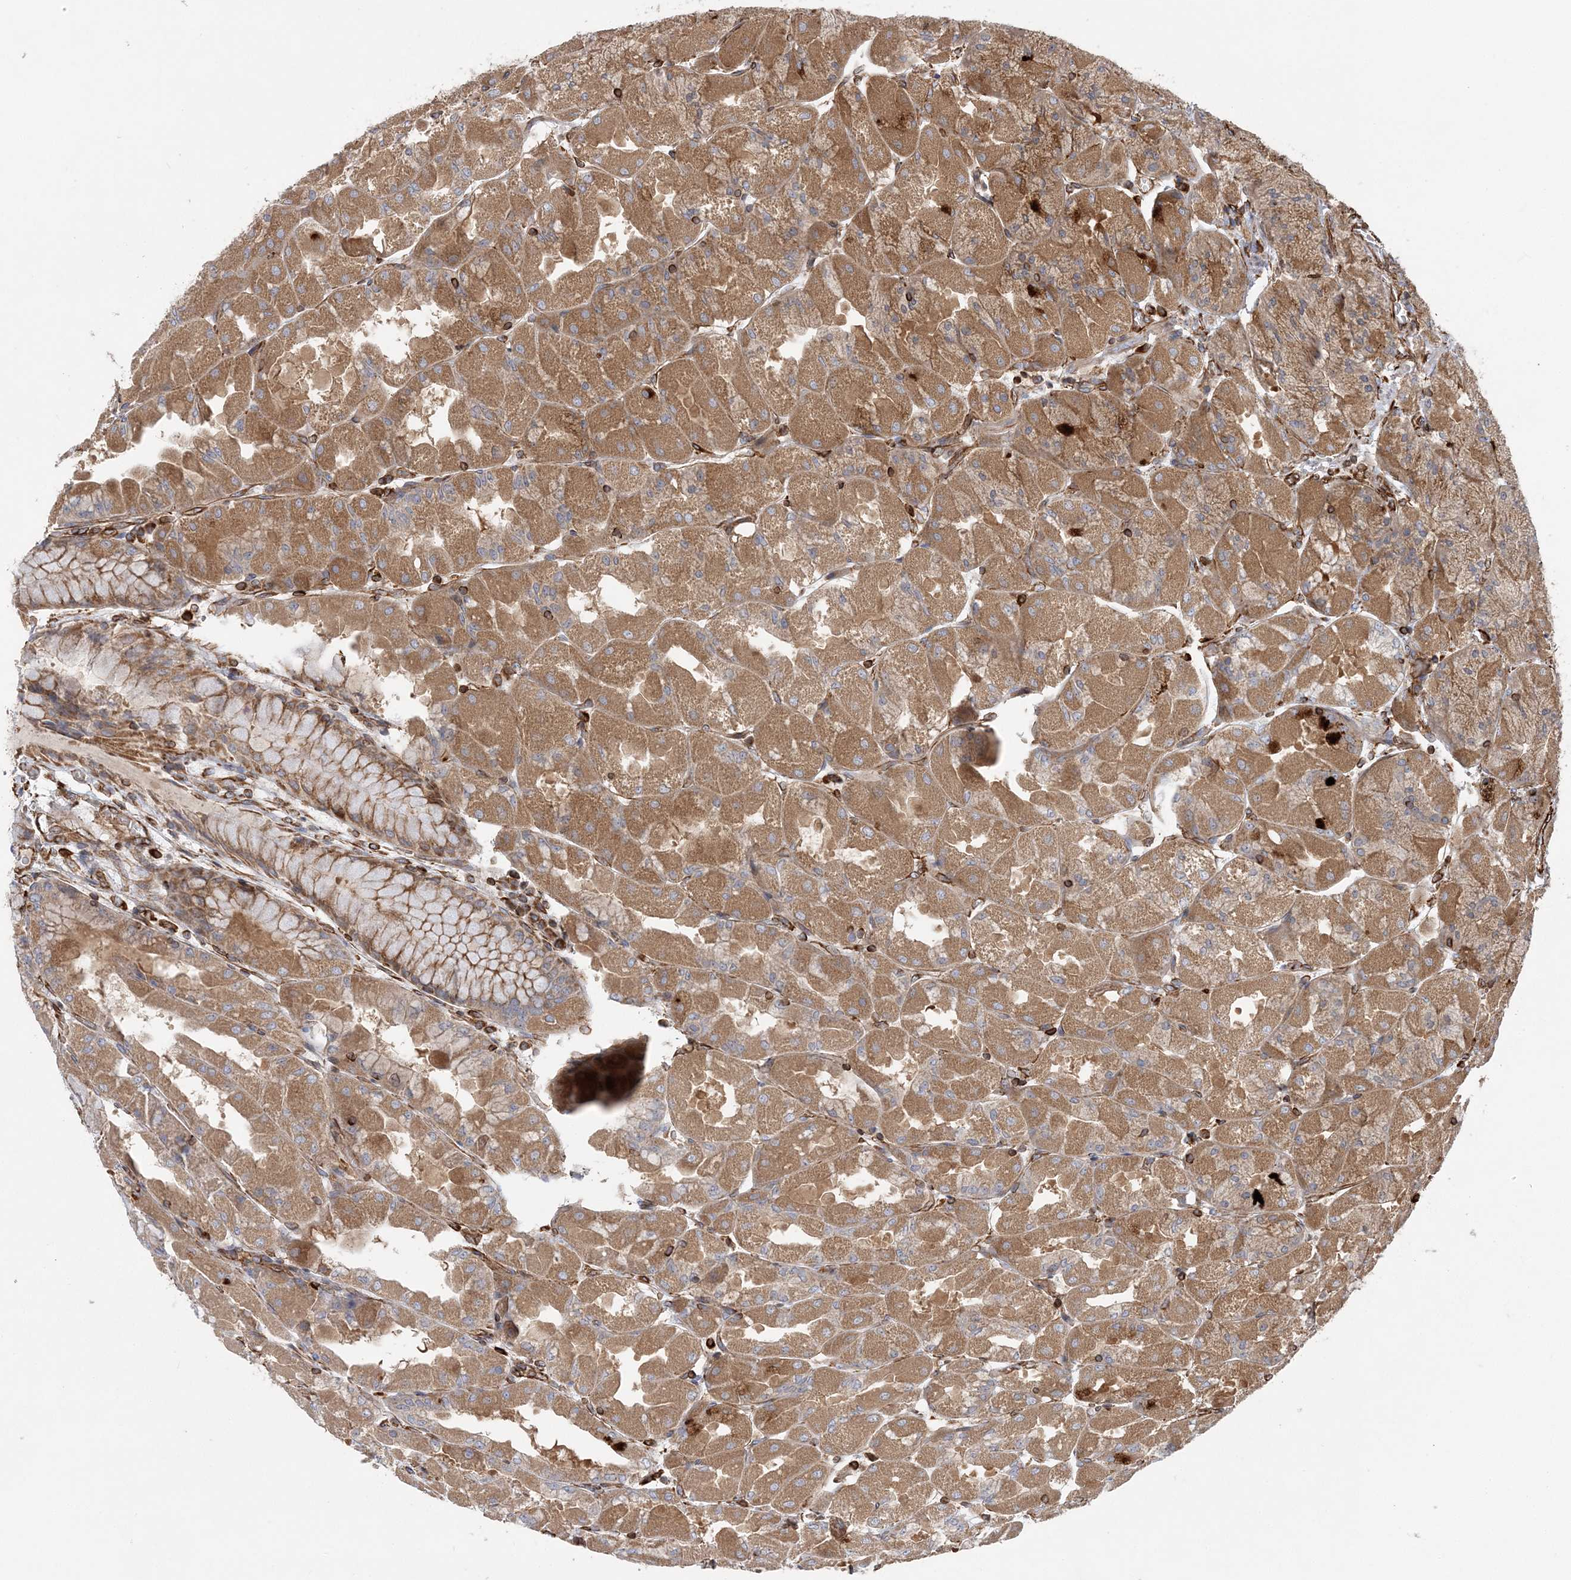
{"staining": {"intensity": "moderate", "quantity": ">75%", "location": "cytoplasmic/membranous"}, "tissue": "stomach", "cell_type": "Glandular cells", "image_type": "normal", "snomed": [{"axis": "morphology", "description": "Normal tissue, NOS"}, {"axis": "topography", "description": "Stomach"}], "caption": "Immunohistochemistry micrograph of unremarkable stomach: human stomach stained using IHC exhibits medium levels of moderate protein expression localized specifically in the cytoplasmic/membranous of glandular cells, appearing as a cytoplasmic/membranous brown color.", "gene": "FAM114A2", "patient": {"sex": "female", "age": 61}}